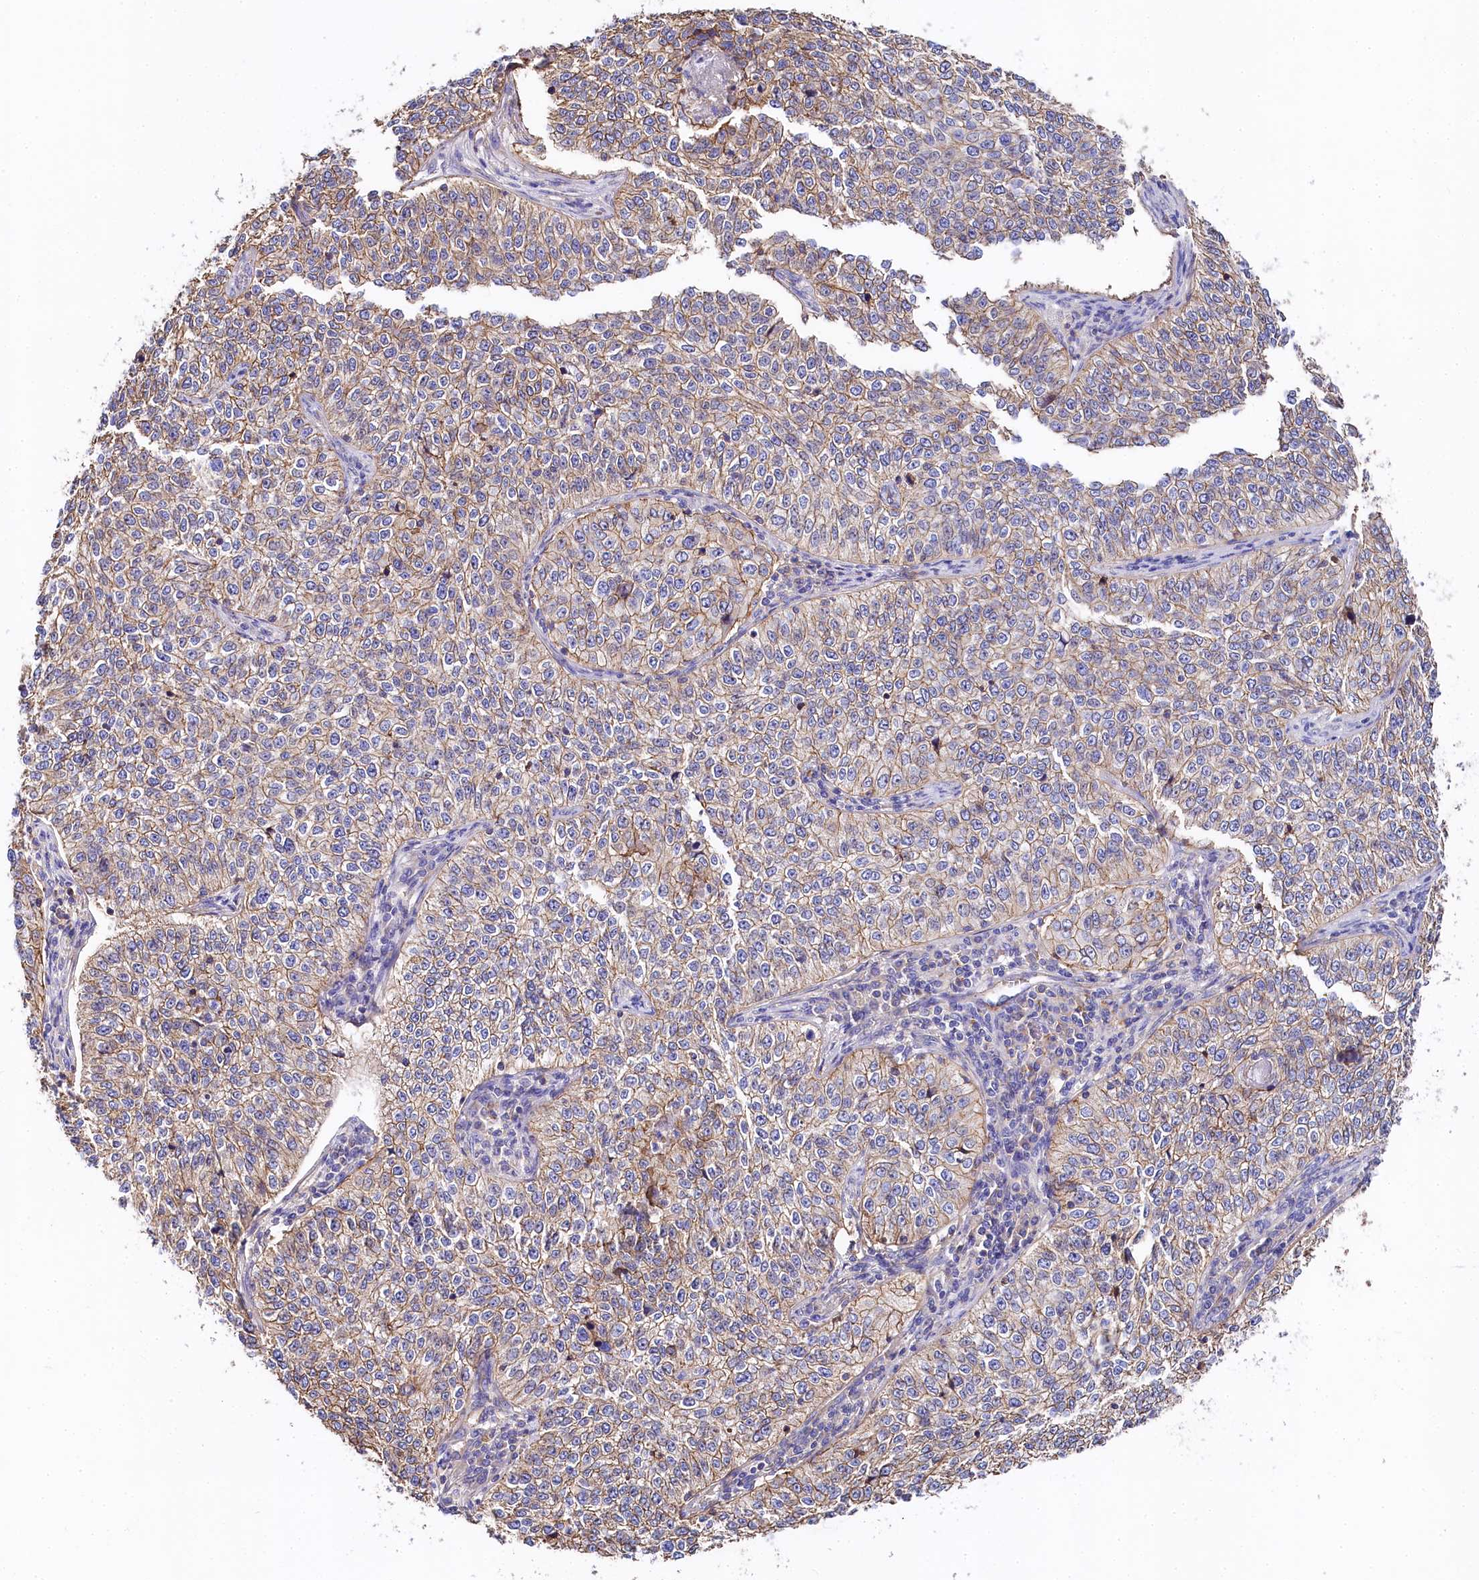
{"staining": {"intensity": "moderate", "quantity": ">75%", "location": "cytoplasmic/membranous"}, "tissue": "cervical cancer", "cell_type": "Tumor cells", "image_type": "cancer", "snomed": [{"axis": "morphology", "description": "Squamous cell carcinoma, NOS"}, {"axis": "topography", "description": "Cervix"}], "caption": "This micrograph shows immunohistochemistry (IHC) staining of human cervical squamous cell carcinoma, with medium moderate cytoplasmic/membranous staining in approximately >75% of tumor cells.", "gene": "FCHSD2", "patient": {"sex": "female", "age": 35}}